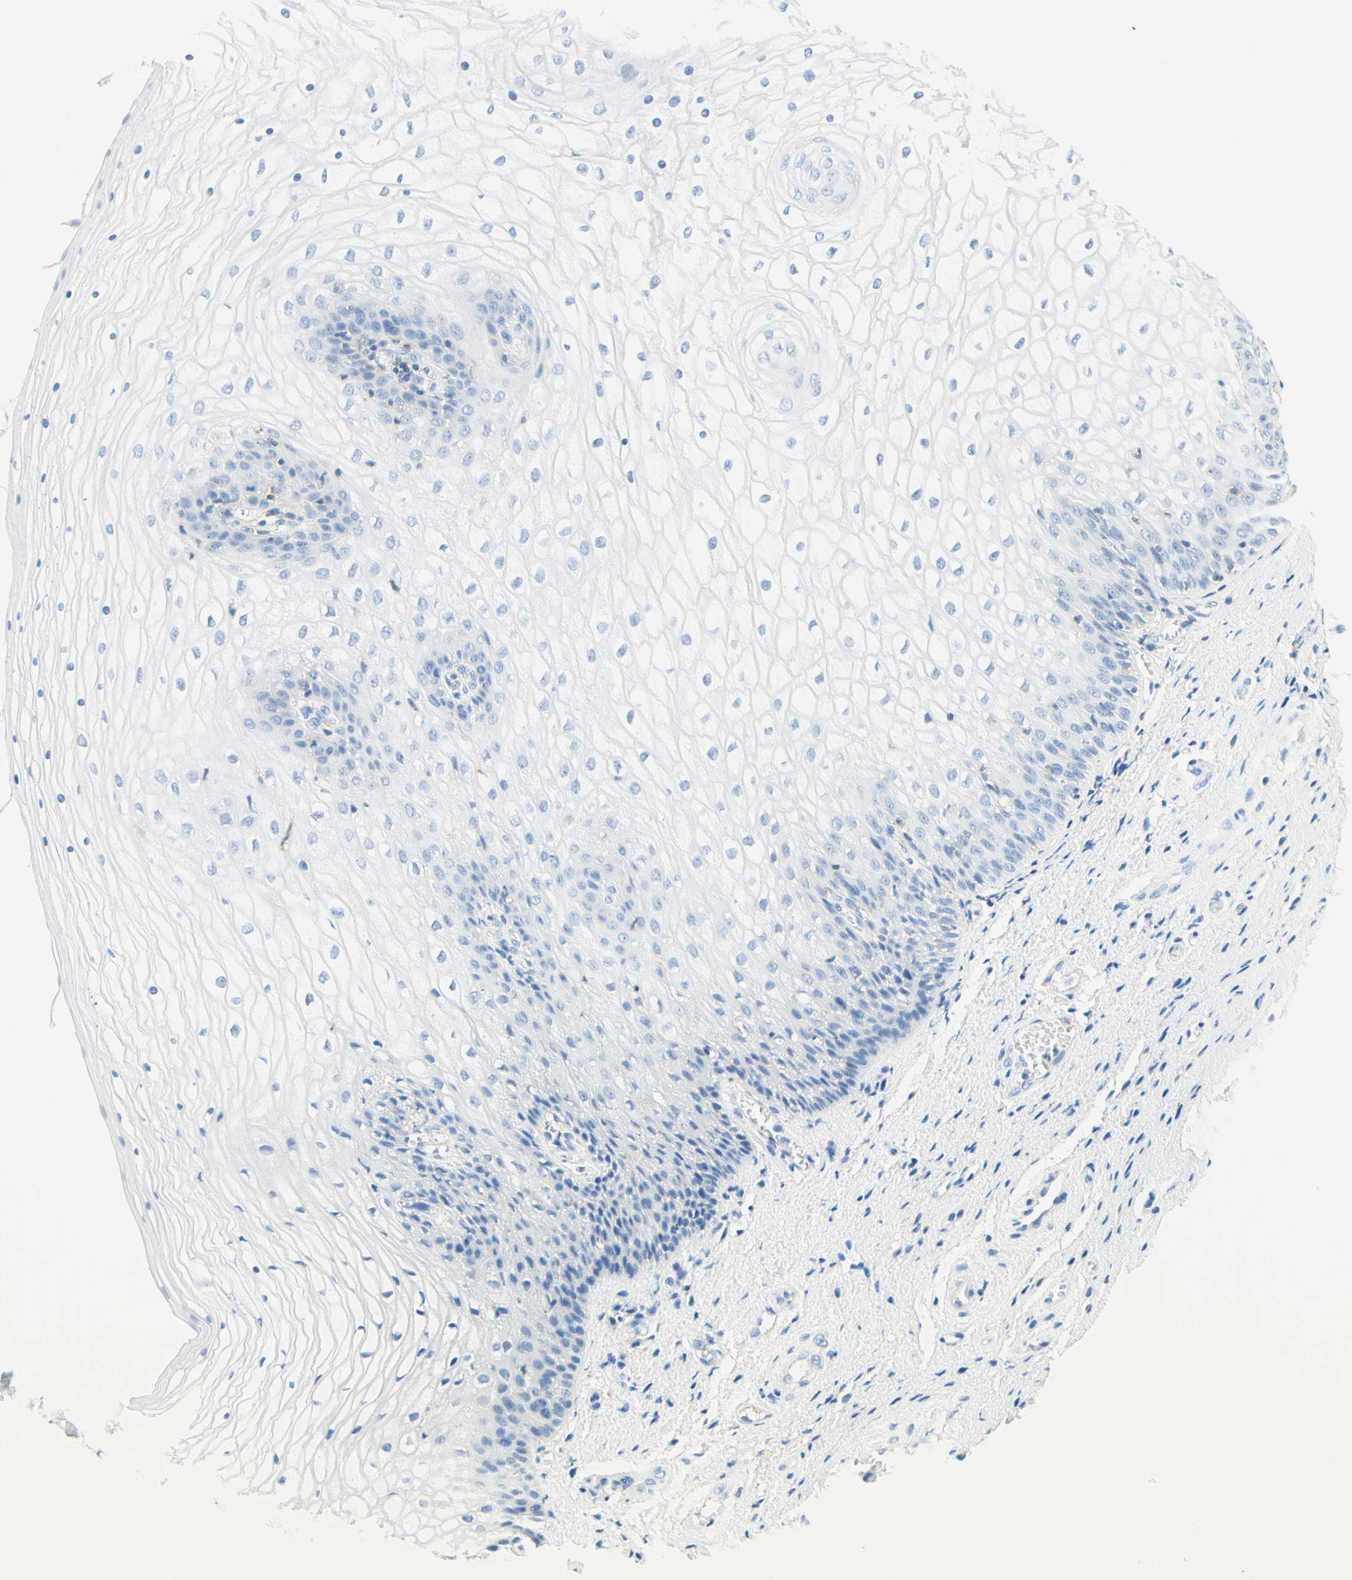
{"staining": {"intensity": "negative", "quantity": "none", "location": "none"}, "tissue": "vagina", "cell_type": "Squamous epithelial cells", "image_type": "normal", "snomed": [{"axis": "morphology", "description": "Normal tissue, NOS"}, {"axis": "topography", "description": "Vagina"}], "caption": "DAB (3,3'-diaminobenzidine) immunohistochemical staining of unremarkable vagina reveals no significant positivity in squamous epithelial cells.", "gene": "LAT", "patient": {"sex": "female", "age": 34}}